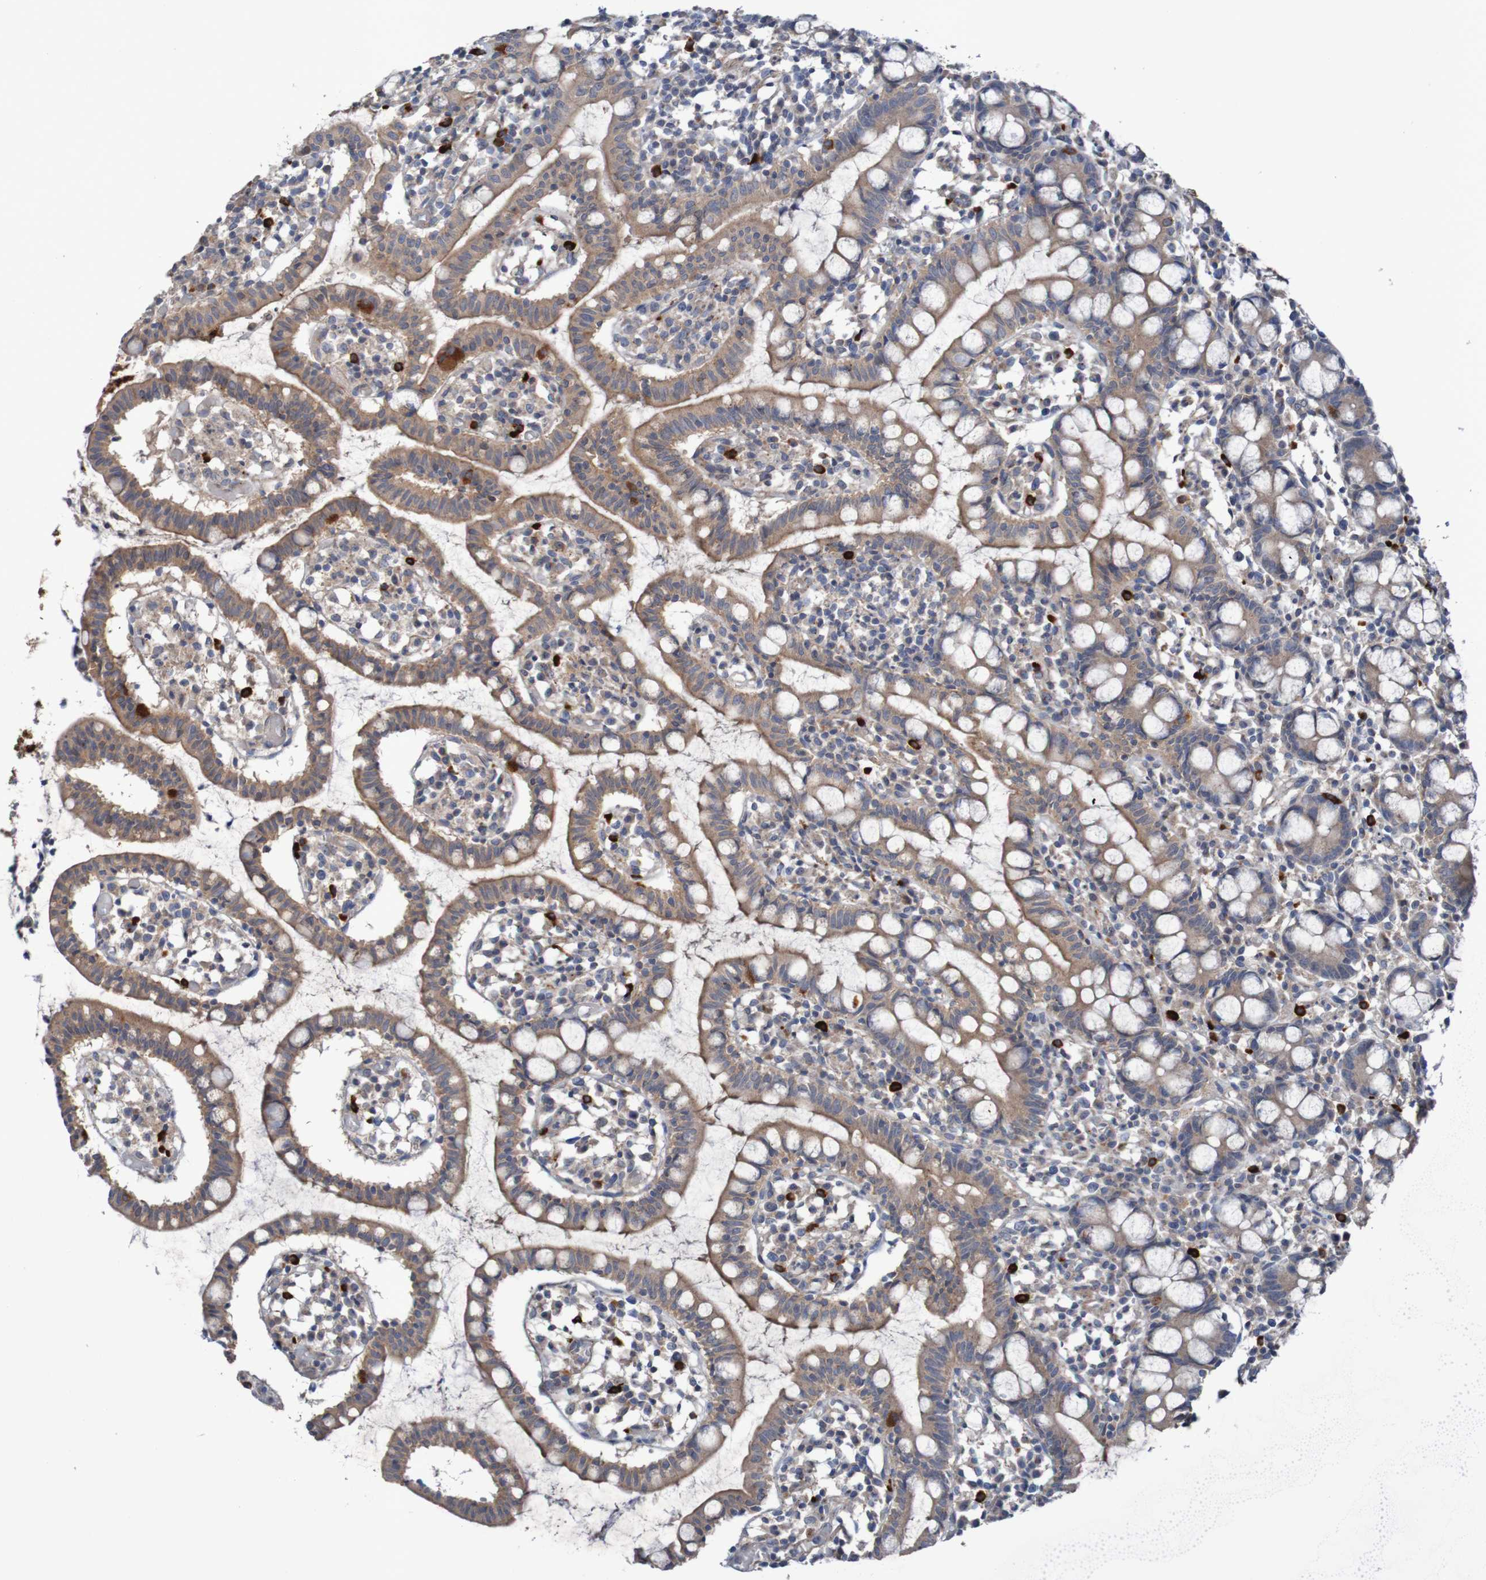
{"staining": {"intensity": "moderate", "quantity": ">75%", "location": "cytoplasmic/membranous"}, "tissue": "small intestine", "cell_type": "Glandular cells", "image_type": "normal", "snomed": [{"axis": "morphology", "description": "Normal tissue, NOS"}, {"axis": "morphology", "description": "Cystadenocarcinoma, serous, Metastatic site"}, {"axis": "topography", "description": "Small intestine"}], "caption": "Small intestine stained with a brown dye reveals moderate cytoplasmic/membranous positive positivity in approximately >75% of glandular cells.", "gene": "ANGPT4", "patient": {"sex": "female", "age": 61}}